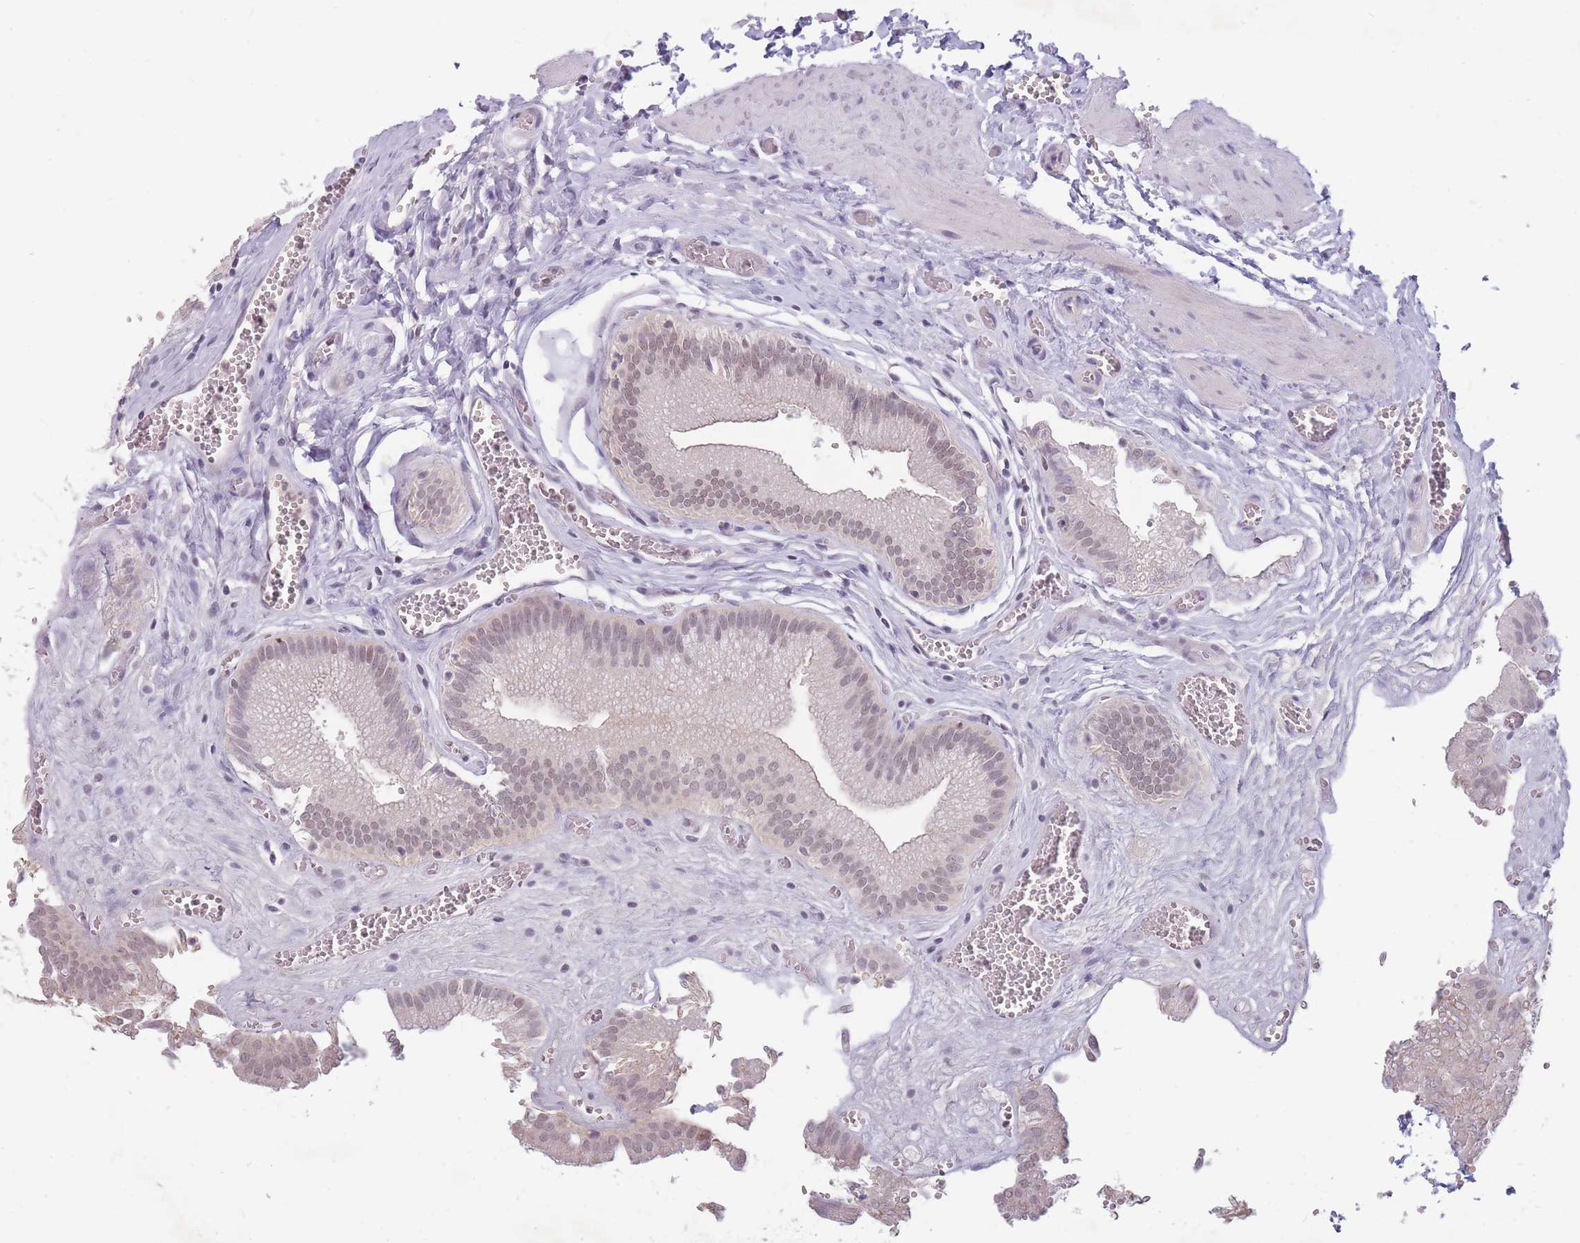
{"staining": {"intensity": "weak", "quantity": "25%-75%", "location": "nuclear"}, "tissue": "gallbladder", "cell_type": "Glandular cells", "image_type": "normal", "snomed": [{"axis": "morphology", "description": "Normal tissue, NOS"}, {"axis": "topography", "description": "Gallbladder"}, {"axis": "topography", "description": "Peripheral nerve tissue"}], "caption": "A brown stain labels weak nuclear positivity of a protein in glandular cells of unremarkable human gallbladder. (DAB (3,3'-diaminobenzidine) IHC with brightfield microscopy, high magnification).", "gene": "ARID3B", "patient": {"sex": "male", "age": 17}}